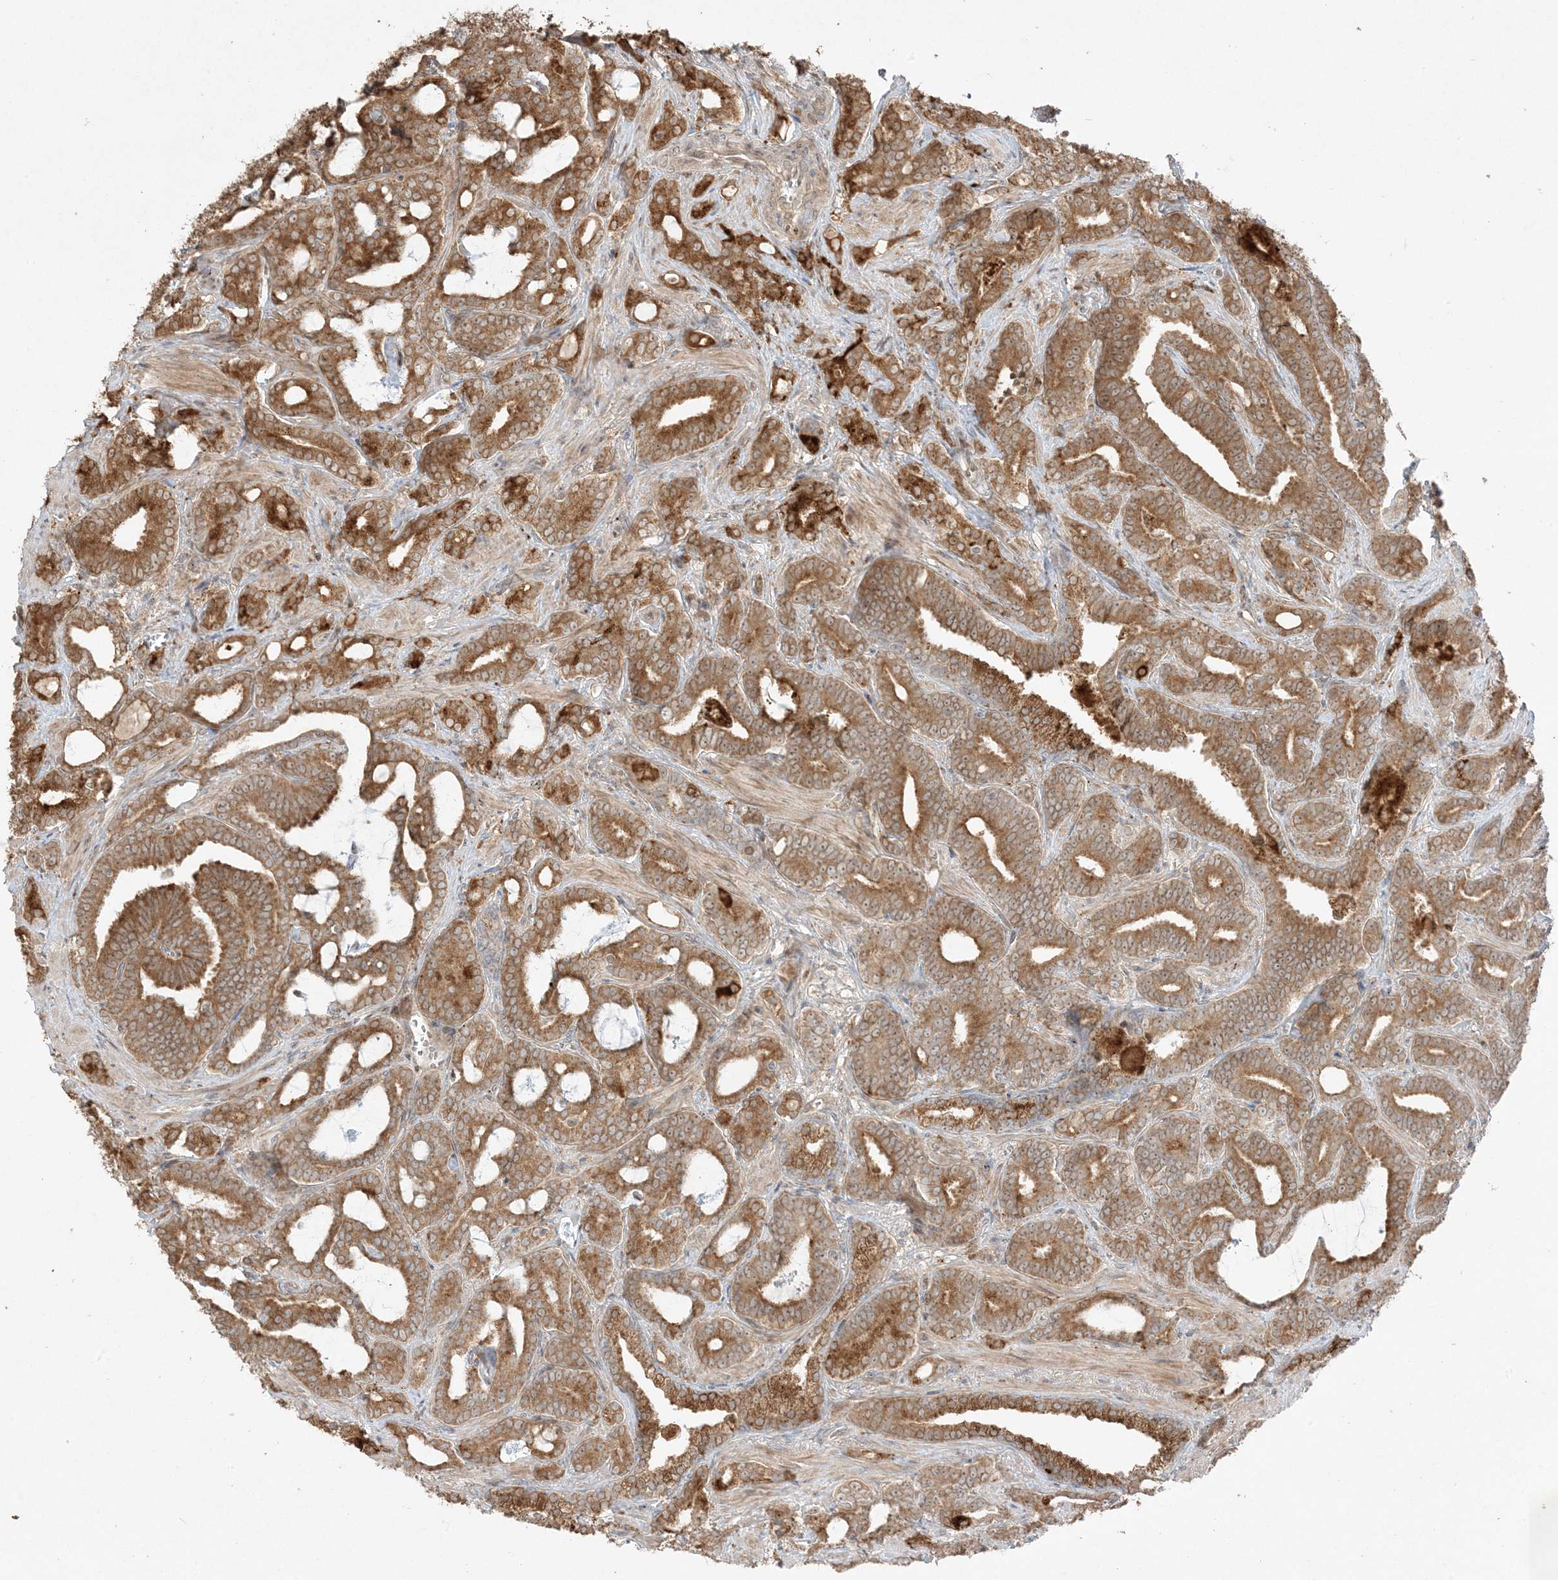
{"staining": {"intensity": "moderate", "quantity": ">75%", "location": "cytoplasmic/membranous"}, "tissue": "prostate cancer", "cell_type": "Tumor cells", "image_type": "cancer", "snomed": [{"axis": "morphology", "description": "Adenocarcinoma, High grade"}, {"axis": "topography", "description": "Prostate and seminal vesicle, NOS"}], "caption": "Prostate cancer (high-grade adenocarcinoma) stained with immunohistochemistry displays moderate cytoplasmic/membranous positivity in approximately >75% of tumor cells.", "gene": "ZBTB41", "patient": {"sex": "male", "age": 67}}